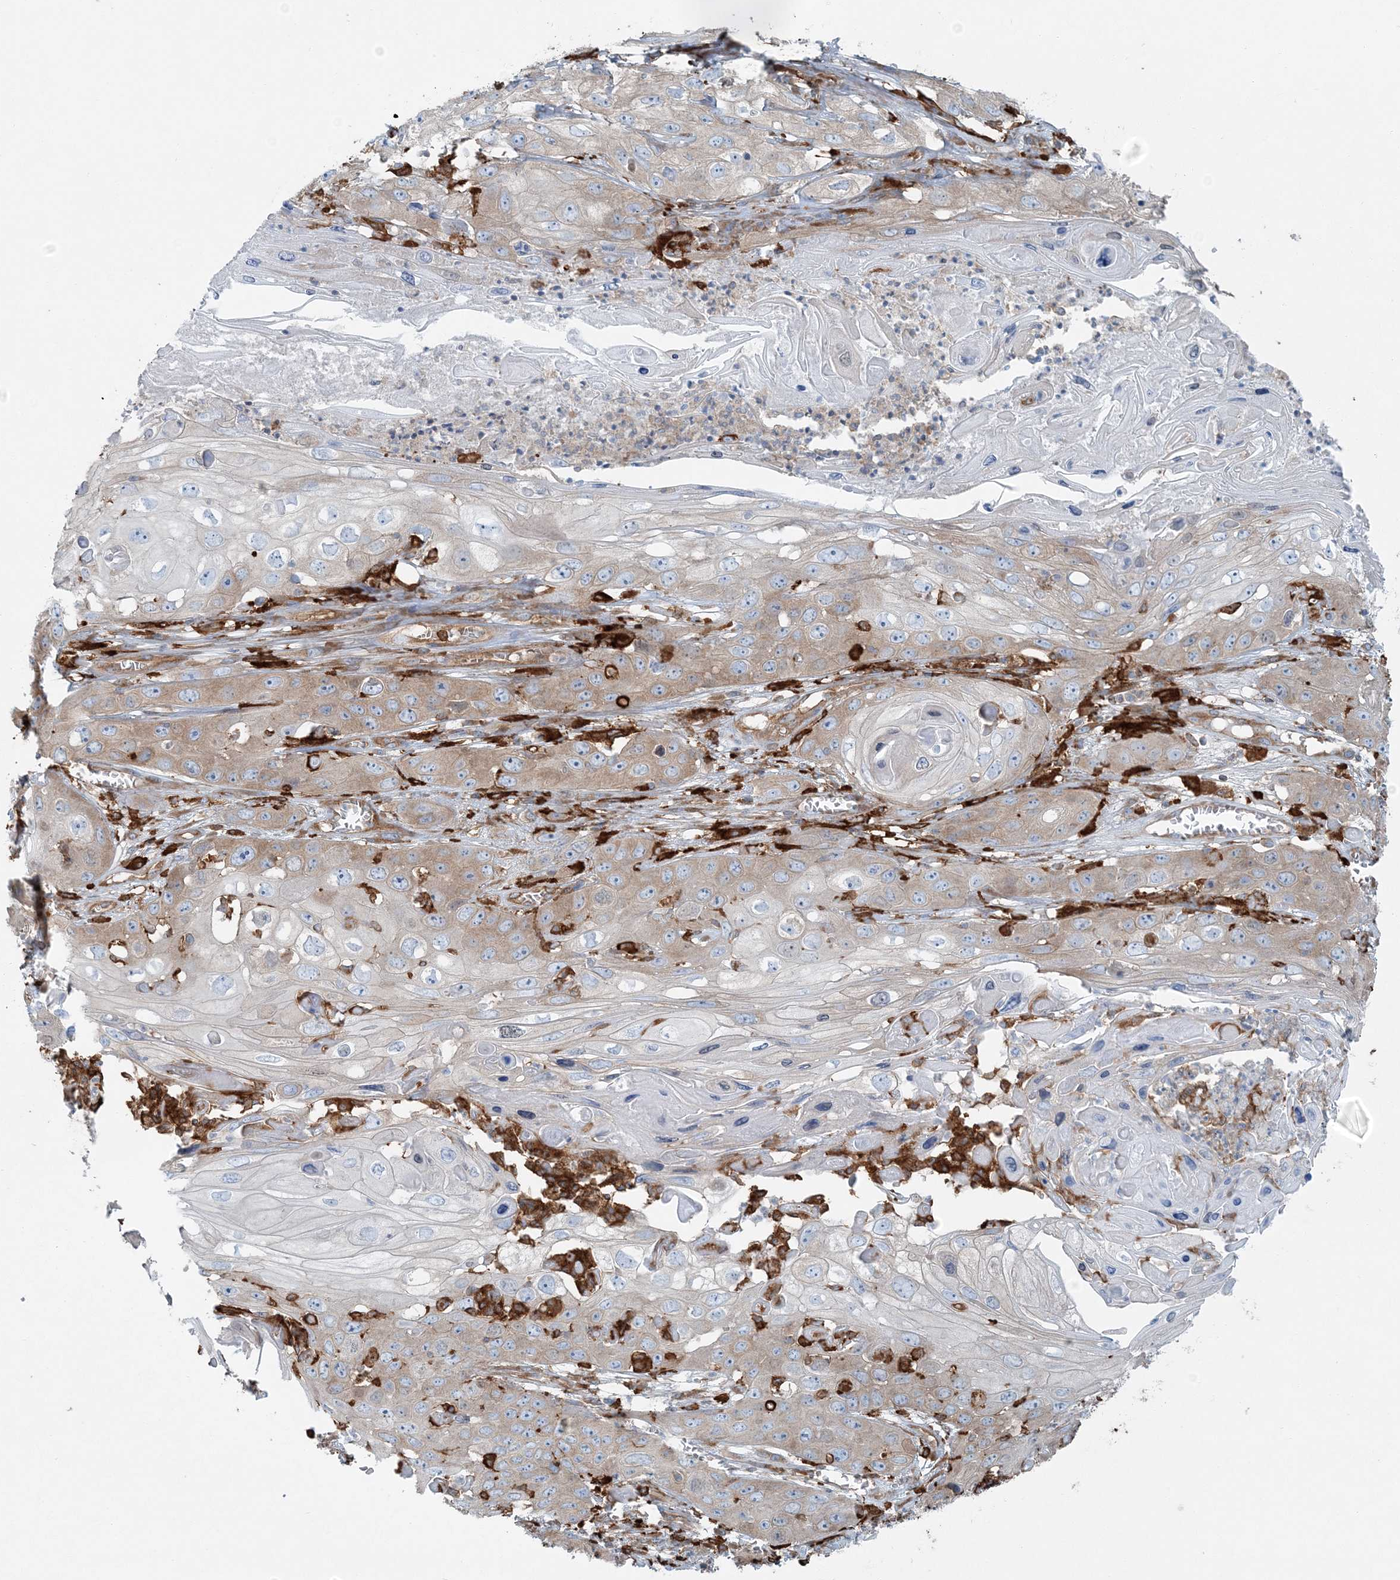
{"staining": {"intensity": "weak", "quantity": "25%-75%", "location": "cytoplasmic/membranous"}, "tissue": "skin cancer", "cell_type": "Tumor cells", "image_type": "cancer", "snomed": [{"axis": "morphology", "description": "Squamous cell carcinoma, NOS"}, {"axis": "topography", "description": "Skin"}], "caption": "The histopathology image reveals a brown stain indicating the presence of a protein in the cytoplasmic/membranous of tumor cells in squamous cell carcinoma (skin).", "gene": "SNX2", "patient": {"sex": "male", "age": 55}}